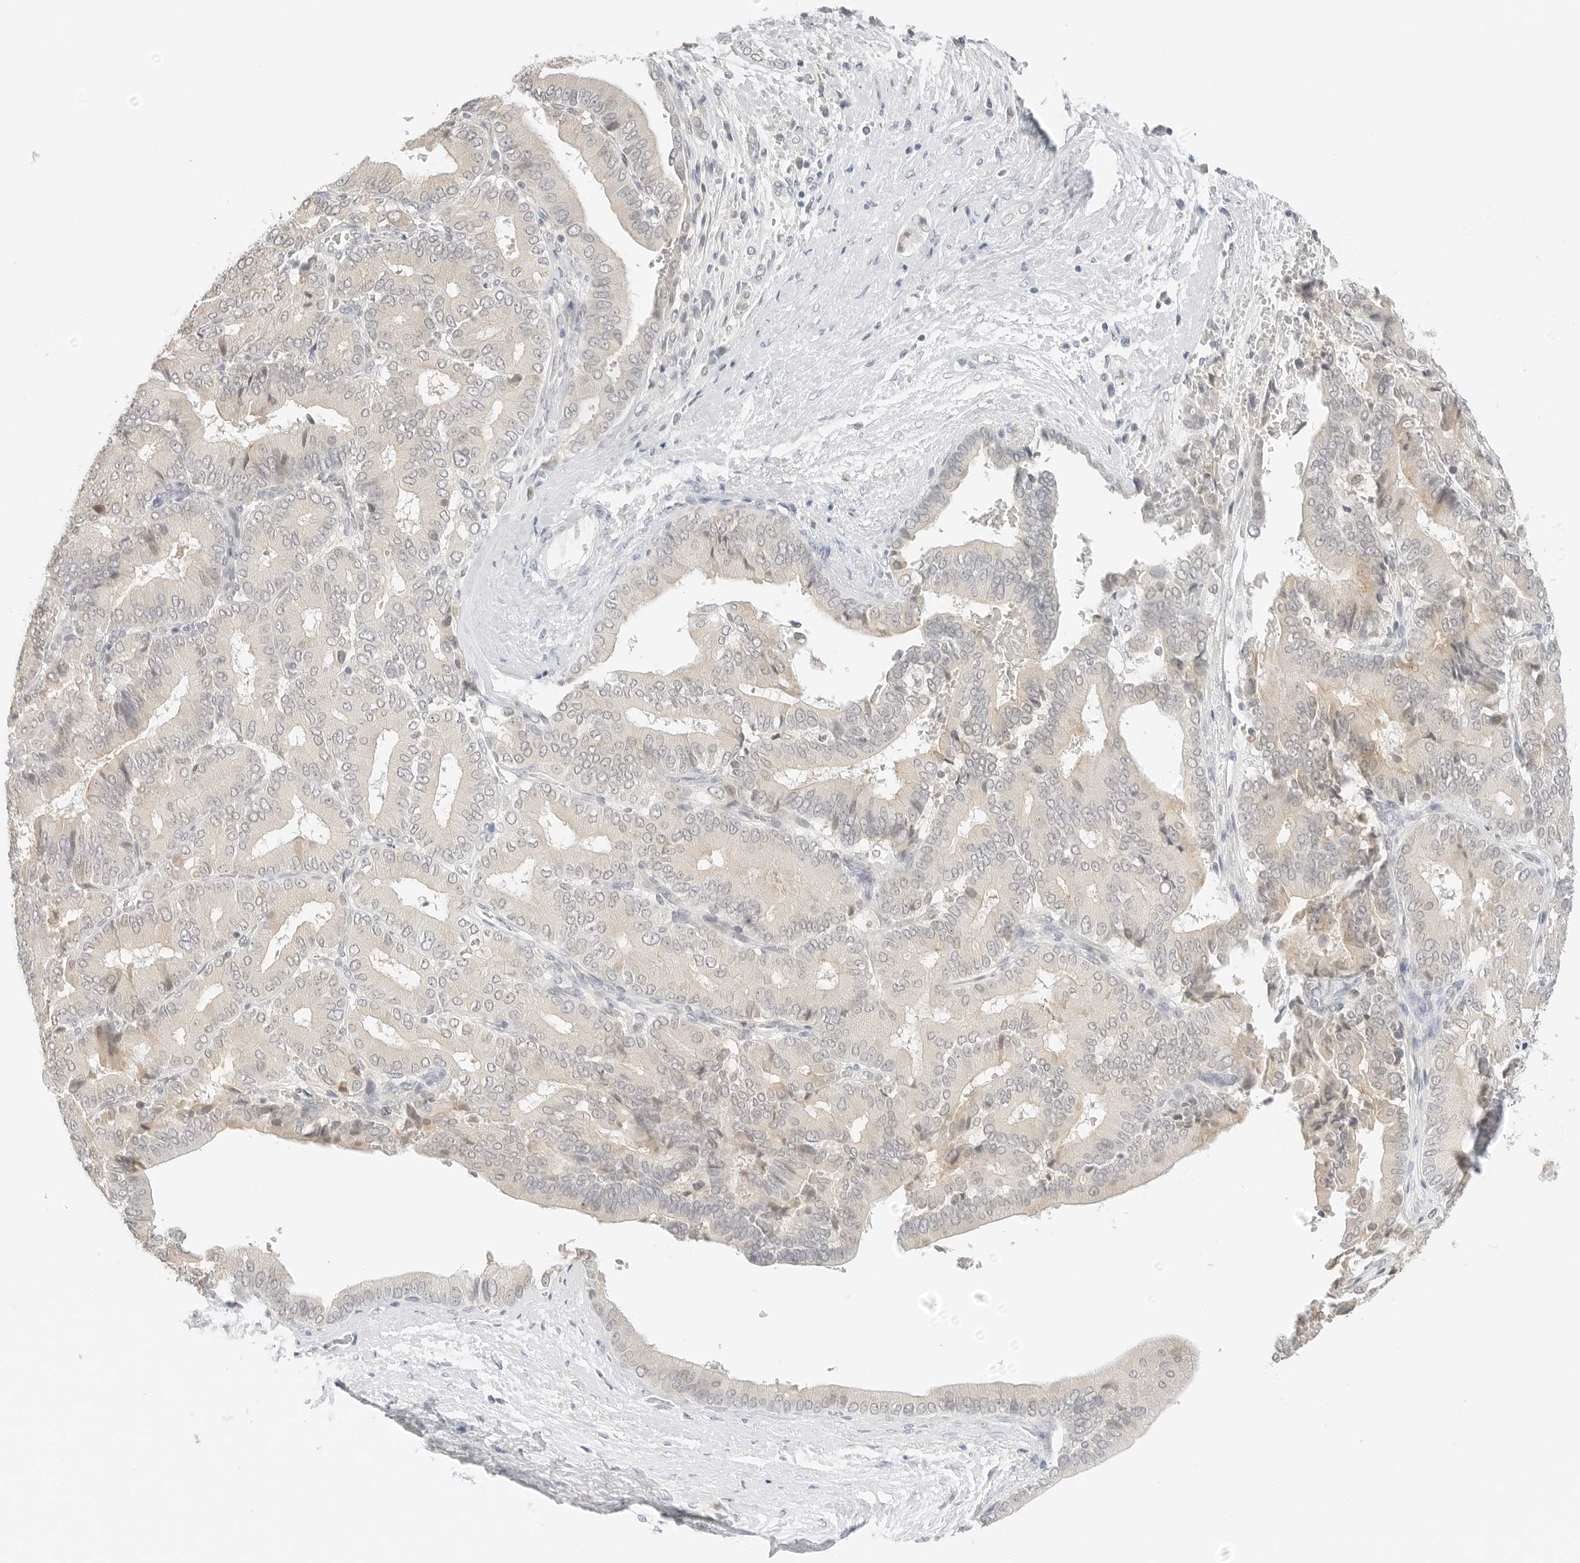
{"staining": {"intensity": "moderate", "quantity": "<25%", "location": "cytoplasmic/membranous"}, "tissue": "liver cancer", "cell_type": "Tumor cells", "image_type": "cancer", "snomed": [{"axis": "morphology", "description": "Cholangiocarcinoma"}, {"axis": "topography", "description": "Liver"}], "caption": "This is an image of immunohistochemistry staining of liver cancer (cholangiocarcinoma), which shows moderate positivity in the cytoplasmic/membranous of tumor cells.", "gene": "NEO1", "patient": {"sex": "female", "age": 75}}